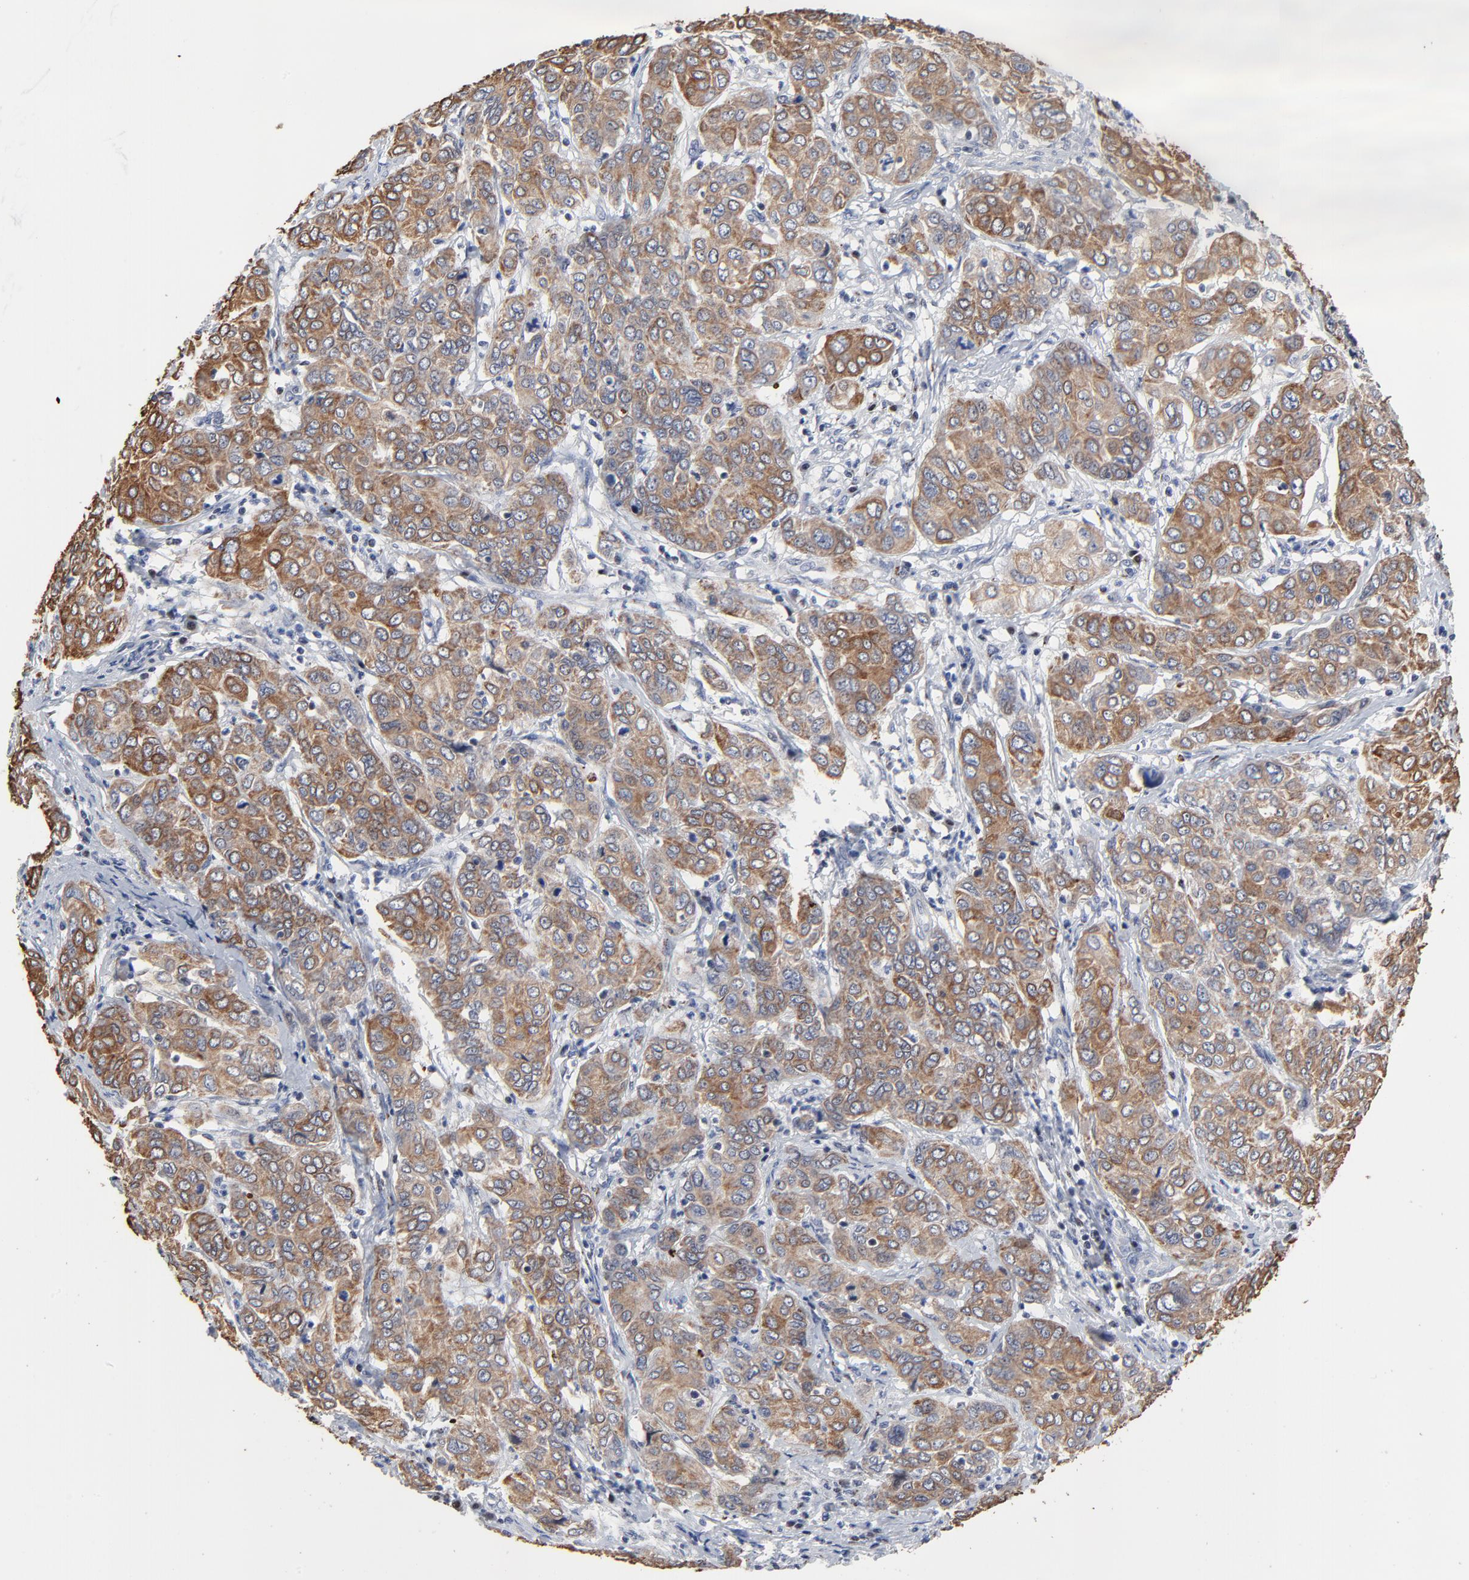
{"staining": {"intensity": "moderate", "quantity": ">75%", "location": "cytoplasmic/membranous"}, "tissue": "cervical cancer", "cell_type": "Tumor cells", "image_type": "cancer", "snomed": [{"axis": "morphology", "description": "Squamous cell carcinoma, NOS"}, {"axis": "topography", "description": "Cervix"}], "caption": "This image shows squamous cell carcinoma (cervical) stained with immunohistochemistry to label a protein in brown. The cytoplasmic/membranous of tumor cells show moderate positivity for the protein. Nuclei are counter-stained blue.", "gene": "LNX1", "patient": {"sex": "female", "age": 38}}